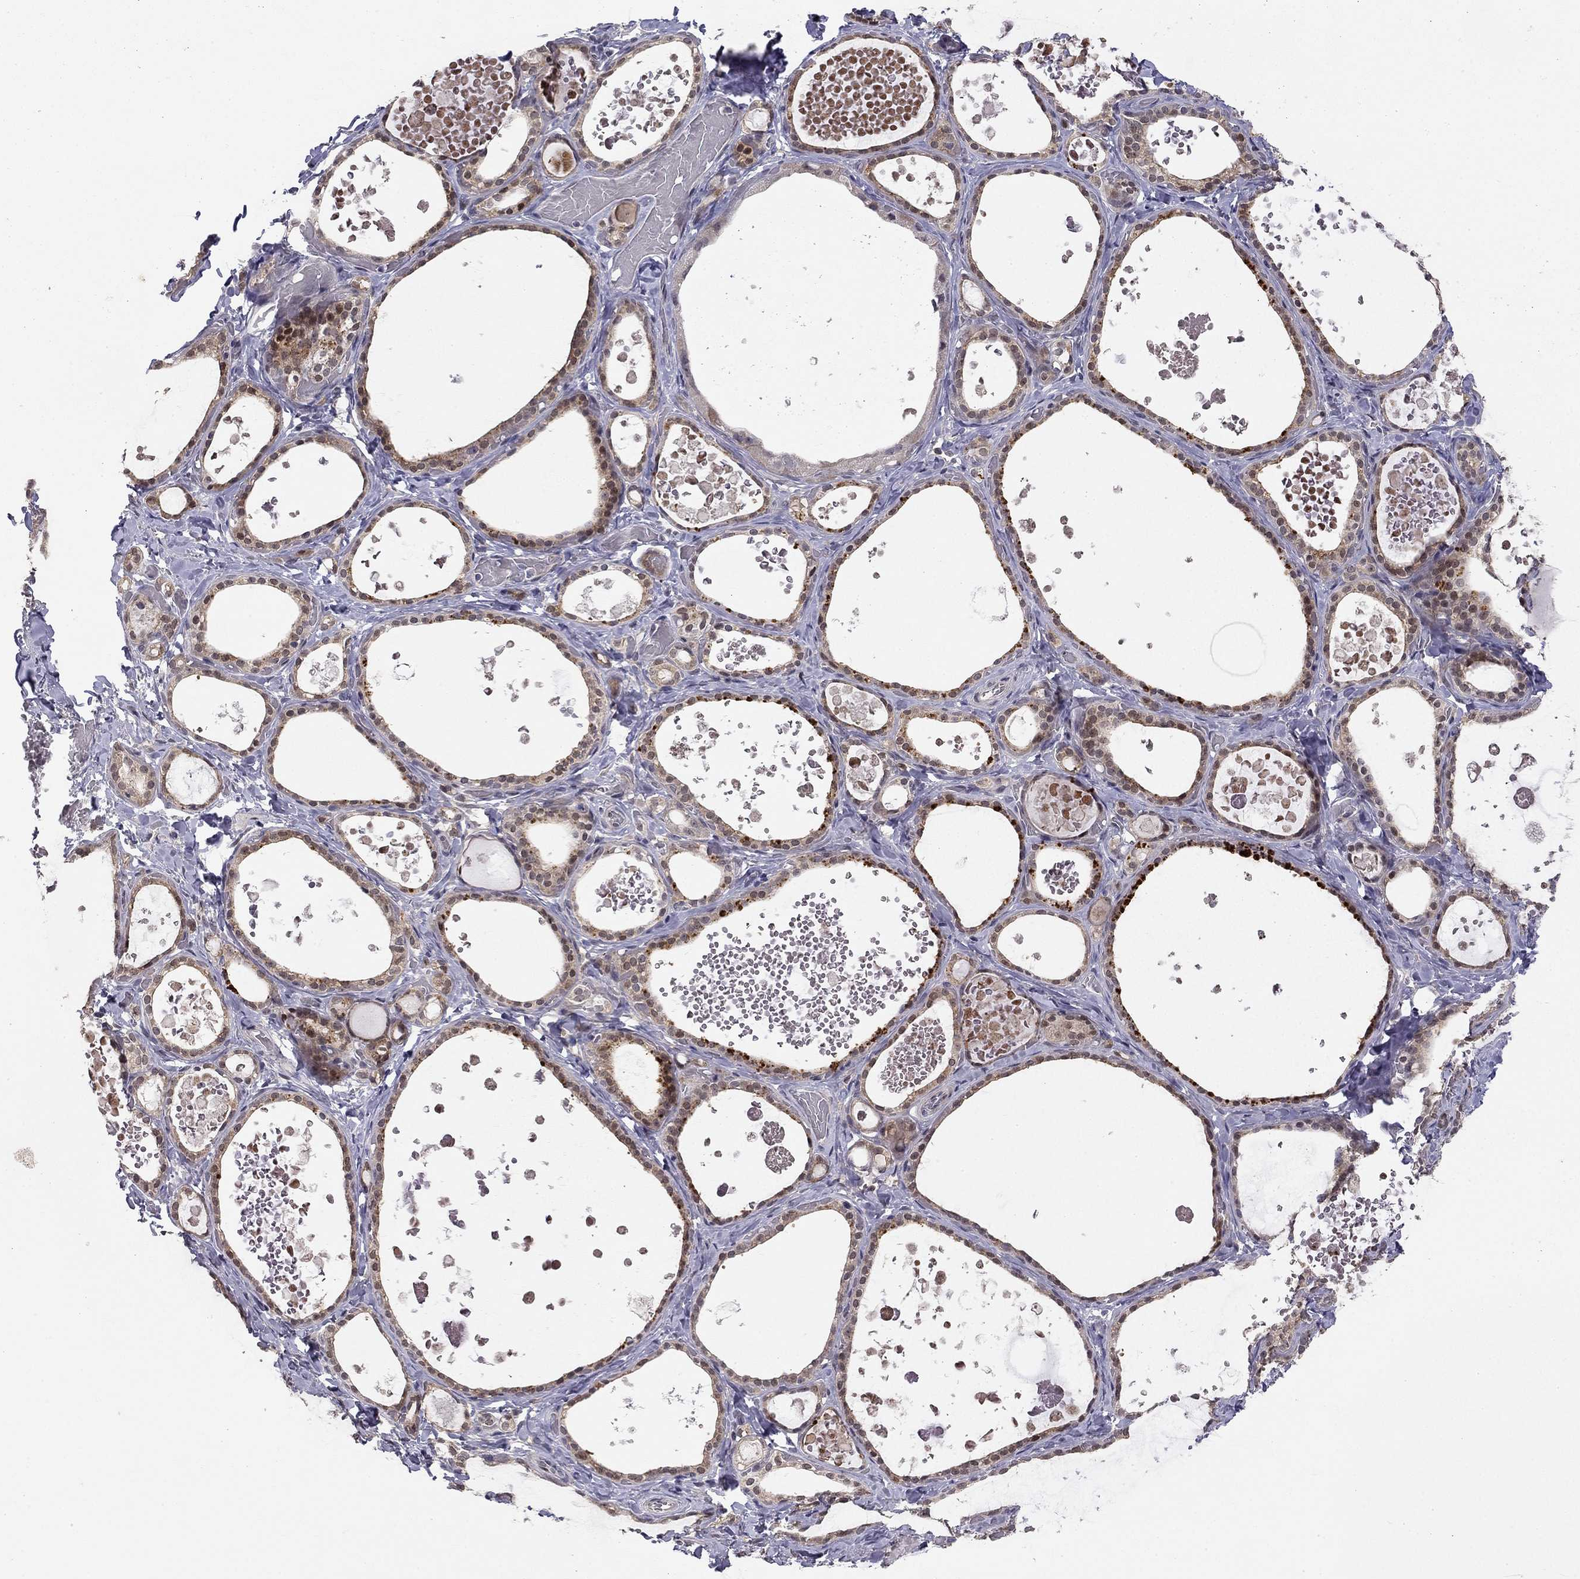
{"staining": {"intensity": "moderate", "quantity": ">75%", "location": "cytoplasmic/membranous"}, "tissue": "thyroid gland", "cell_type": "Glandular cells", "image_type": "normal", "snomed": [{"axis": "morphology", "description": "Normal tissue, NOS"}, {"axis": "topography", "description": "Thyroid gland"}], "caption": "Immunohistochemistry photomicrograph of benign thyroid gland: thyroid gland stained using immunohistochemistry demonstrates medium levels of moderate protein expression localized specifically in the cytoplasmic/membranous of glandular cells, appearing as a cytoplasmic/membranous brown color.", "gene": "STXBP6", "patient": {"sex": "female", "age": 56}}